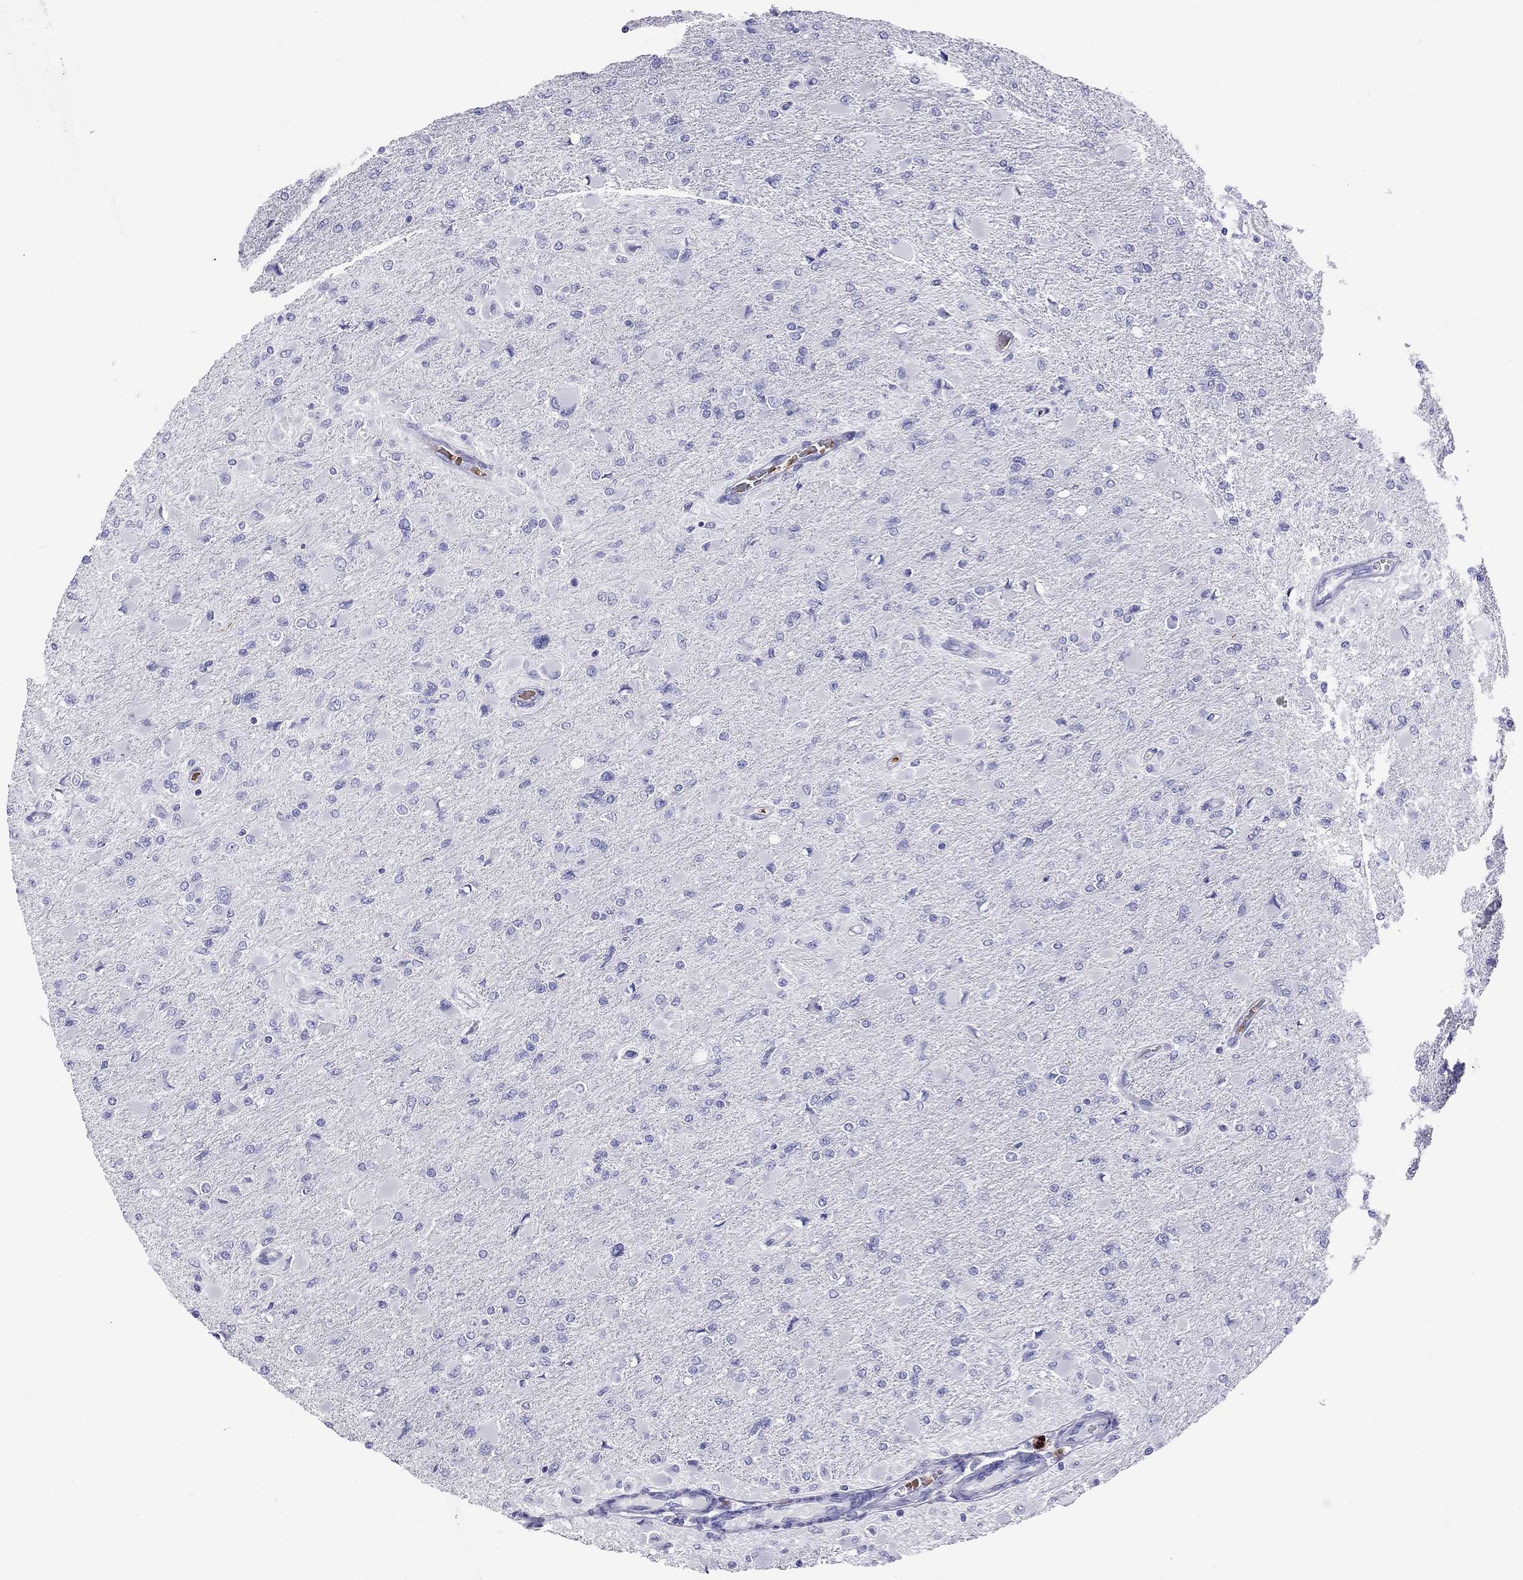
{"staining": {"intensity": "negative", "quantity": "none", "location": "none"}, "tissue": "glioma", "cell_type": "Tumor cells", "image_type": "cancer", "snomed": [{"axis": "morphology", "description": "Glioma, malignant, High grade"}, {"axis": "topography", "description": "Cerebral cortex"}], "caption": "This is a histopathology image of immunohistochemistry staining of glioma, which shows no expression in tumor cells. The staining is performed using DAB (3,3'-diaminobenzidine) brown chromogen with nuclei counter-stained in using hematoxylin.", "gene": "PTPRN", "patient": {"sex": "female", "age": 36}}